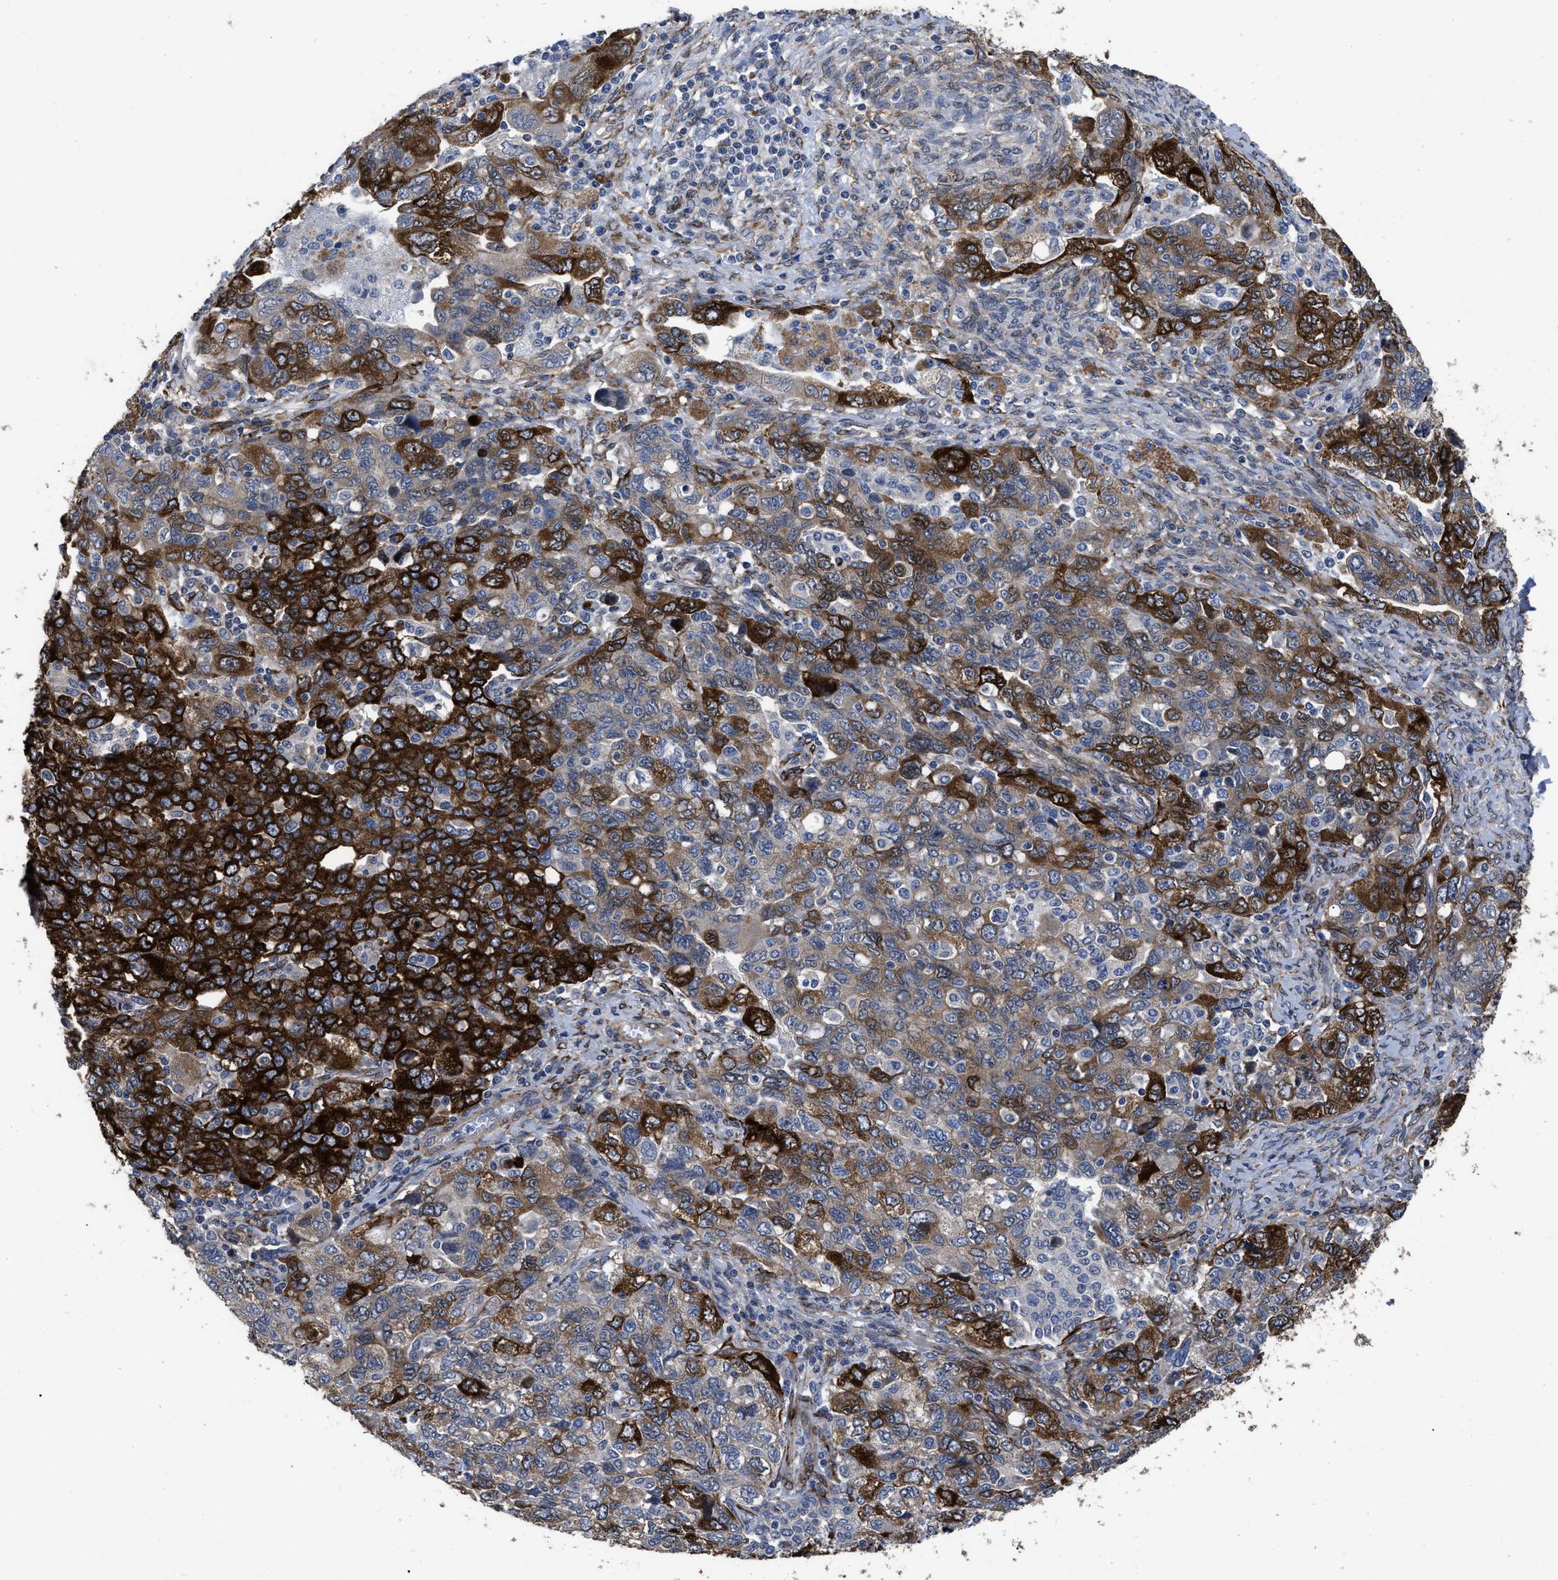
{"staining": {"intensity": "strong", "quantity": "25%-75%", "location": "cytoplasmic/membranous"}, "tissue": "ovarian cancer", "cell_type": "Tumor cells", "image_type": "cancer", "snomed": [{"axis": "morphology", "description": "Carcinoma, NOS"}, {"axis": "morphology", "description": "Cystadenocarcinoma, serous, NOS"}, {"axis": "topography", "description": "Ovary"}], "caption": "This micrograph exhibits IHC staining of ovarian cancer, with high strong cytoplasmic/membranous expression in approximately 25%-75% of tumor cells.", "gene": "SQLE", "patient": {"sex": "female", "age": 69}}